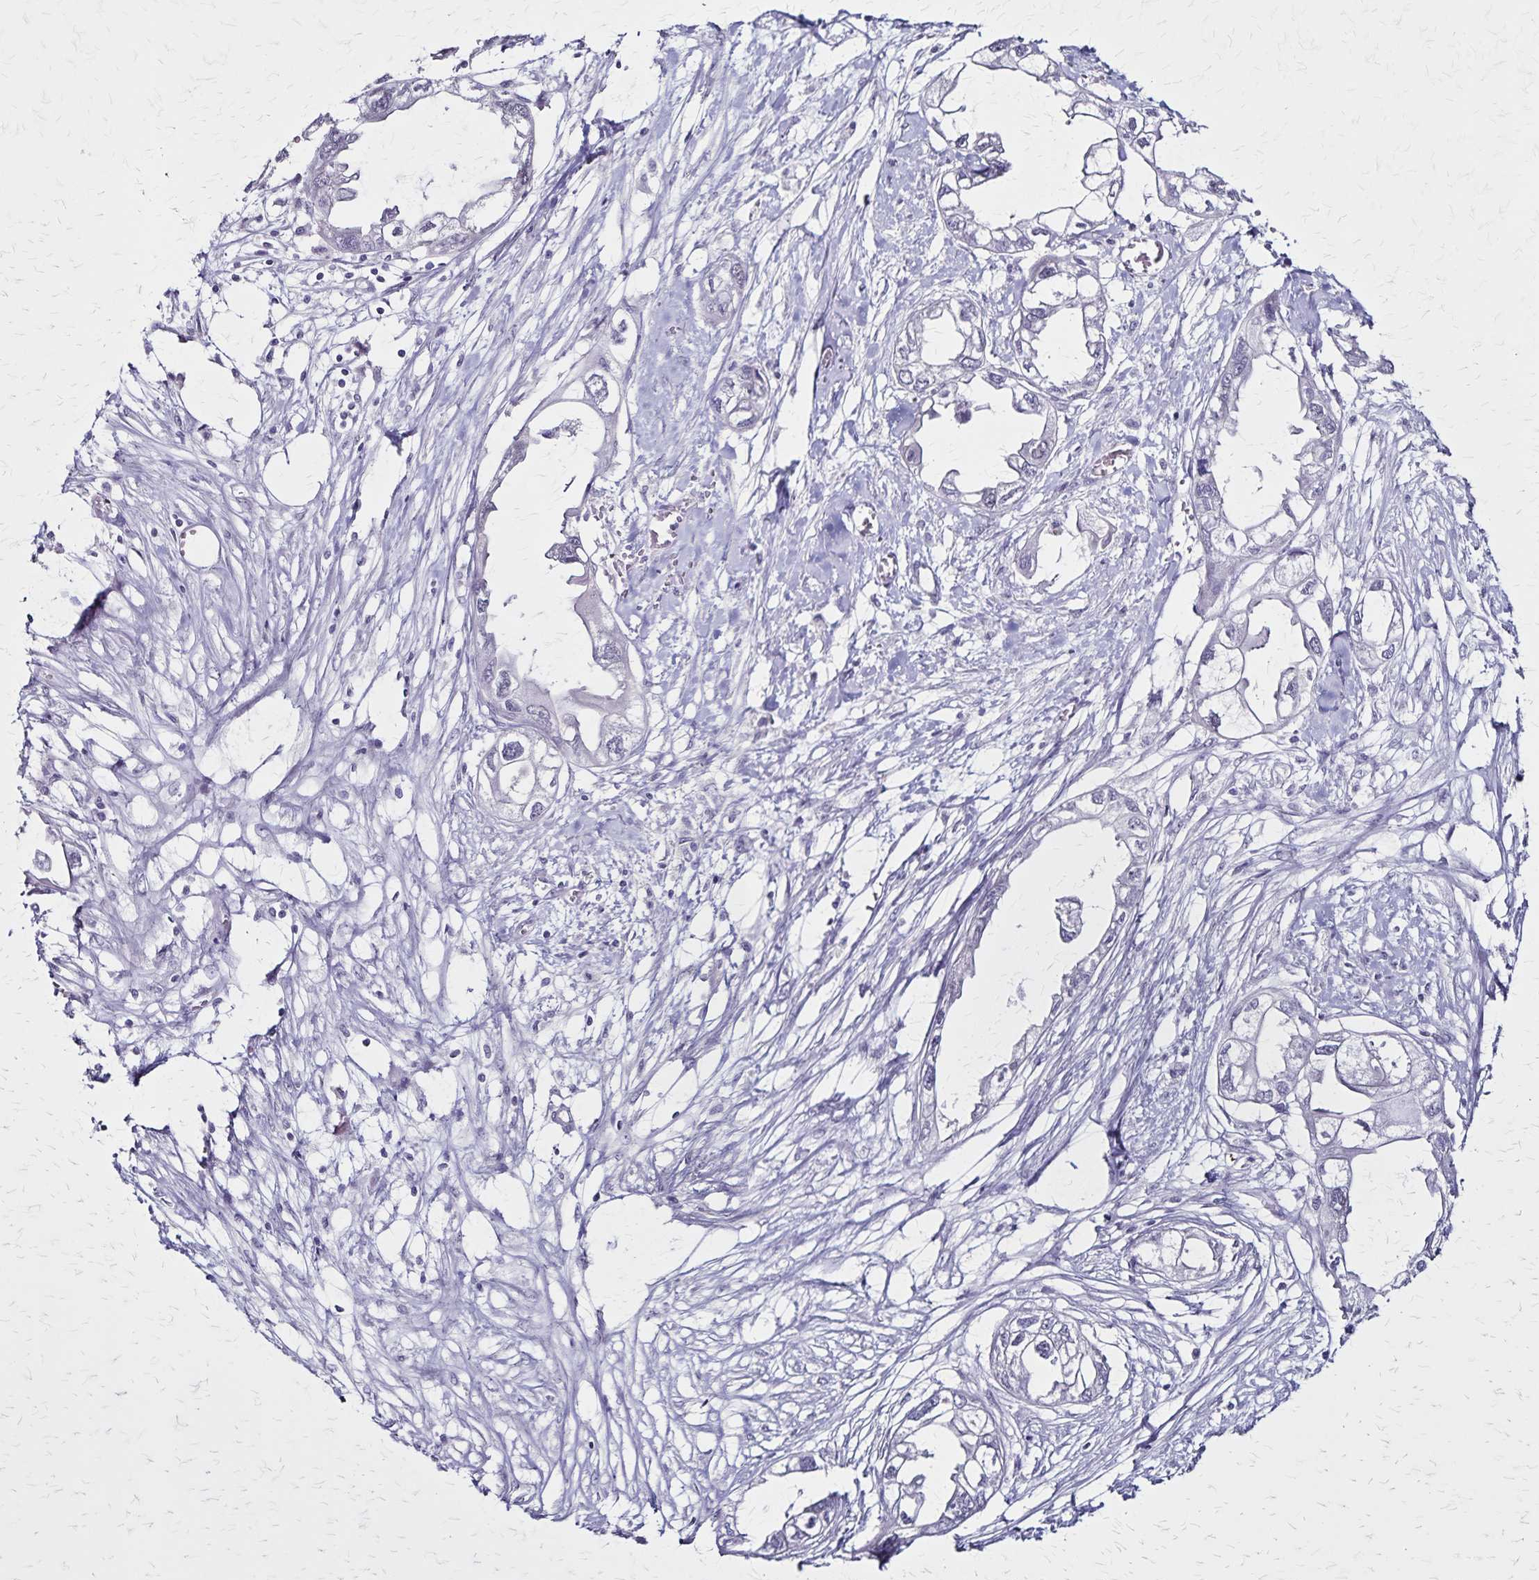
{"staining": {"intensity": "negative", "quantity": "none", "location": "none"}, "tissue": "endometrial cancer", "cell_type": "Tumor cells", "image_type": "cancer", "snomed": [{"axis": "morphology", "description": "Adenocarcinoma, NOS"}, {"axis": "morphology", "description": "Adenocarcinoma, metastatic, NOS"}, {"axis": "topography", "description": "Adipose tissue"}, {"axis": "topography", "description": "Endometrium"}], "caption": "Endometrial cancer stained for a protein using immunohistochemistry (IHC) demonstrates no expression tumor cells.", "gene": "PLXNA4", "patient": {"sex": "female", "age": 67}}